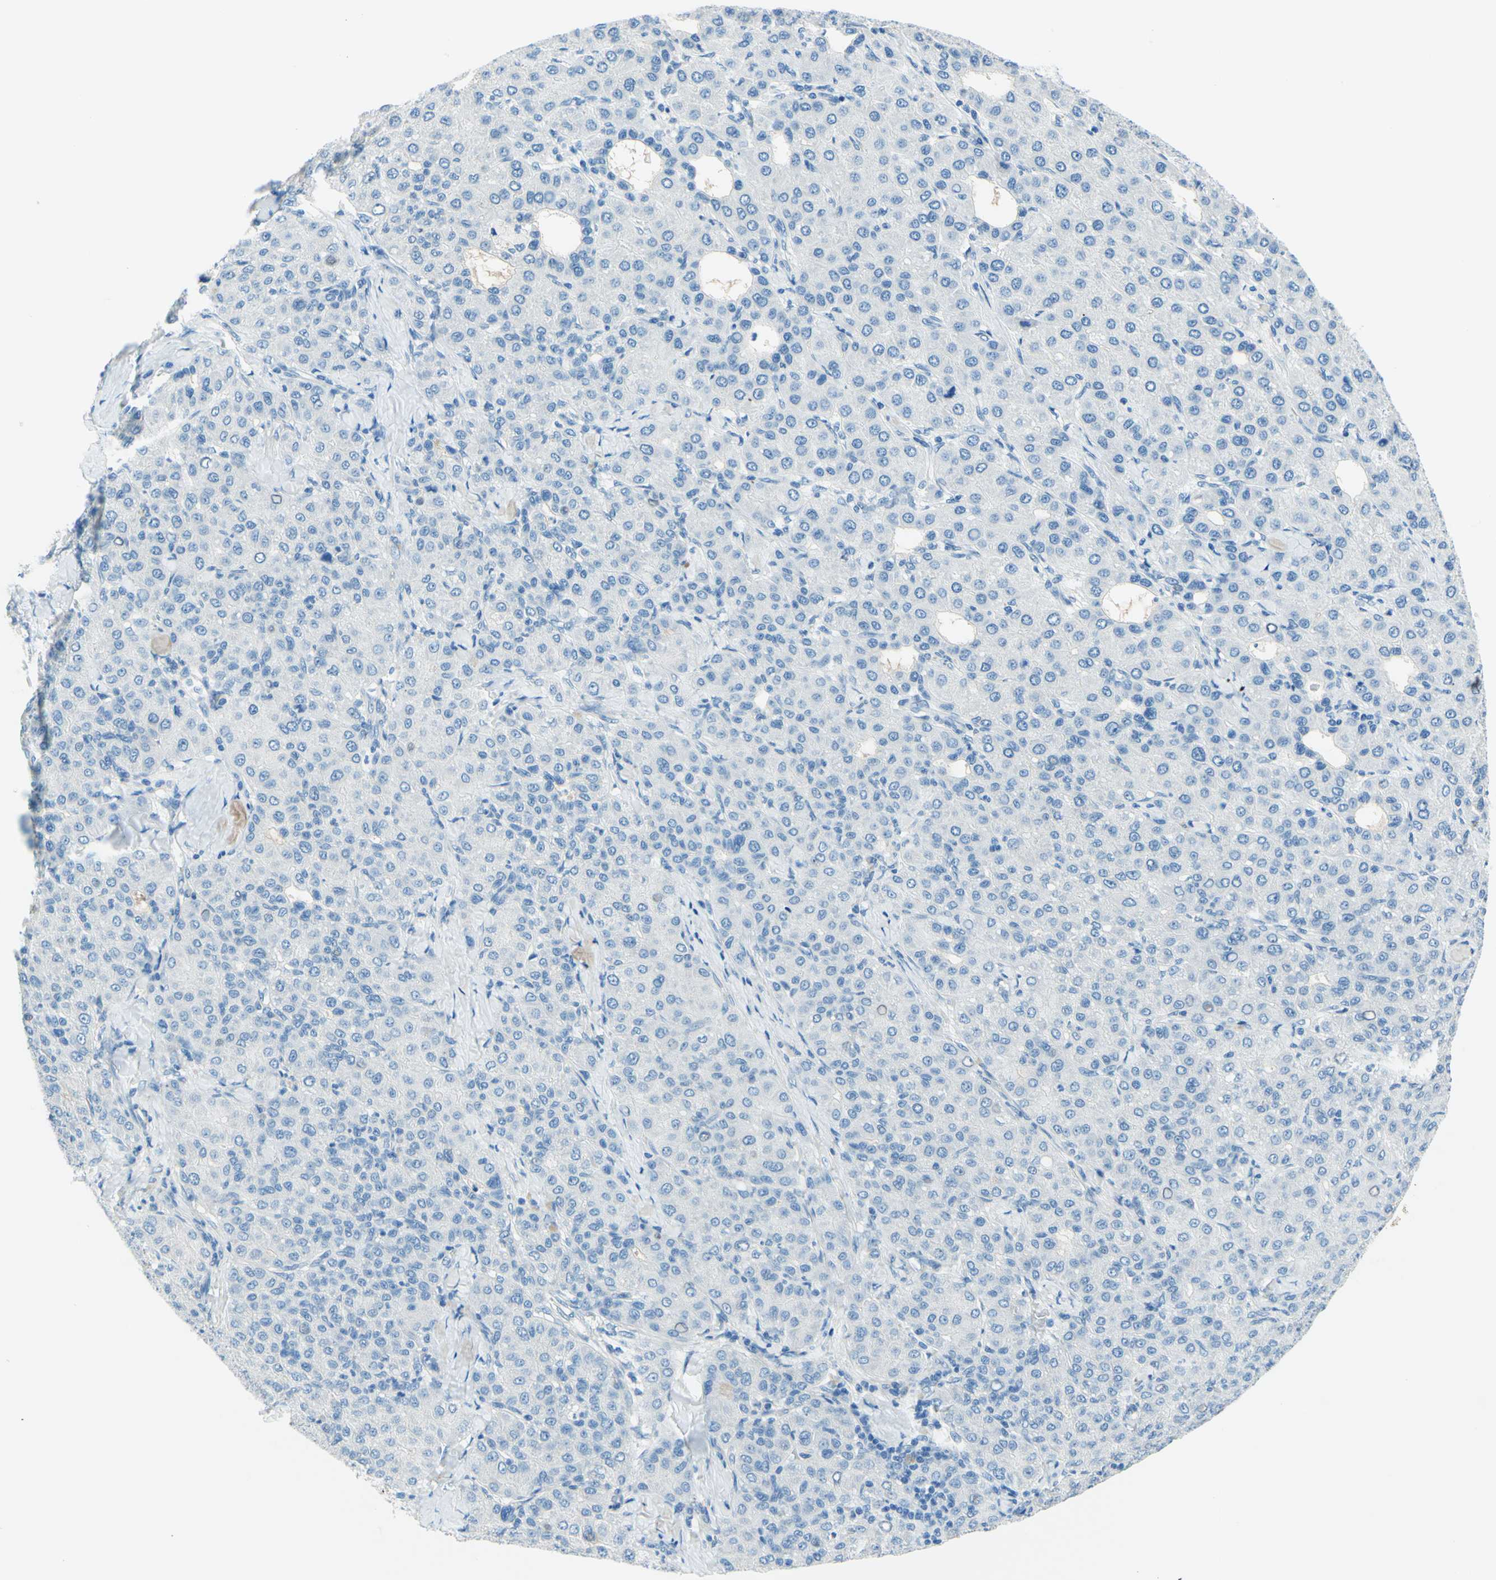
{"staining": {"intensity": "negative", "quantity": "none", "location": "none"}, "tissue": "liver cancer", "cell_type": "Tumor cells", "image_type": "cancer", "snomed": [{"axis": "morphology", "description": "Carcinoma, Hepatocellular, NOS"}, {"axis": "topography", "description": "Liver"}], "caption": "An image of hepatocellular carcinoma (liver) stained for a protein displays no brown staining in tumor cells. (DAB (3,3'-diaminobenzidine) IHC visualized using brightfield microscopy, high magnification).", "gene": "PASD1", "patient": {"sex": "male", "age": 65}}